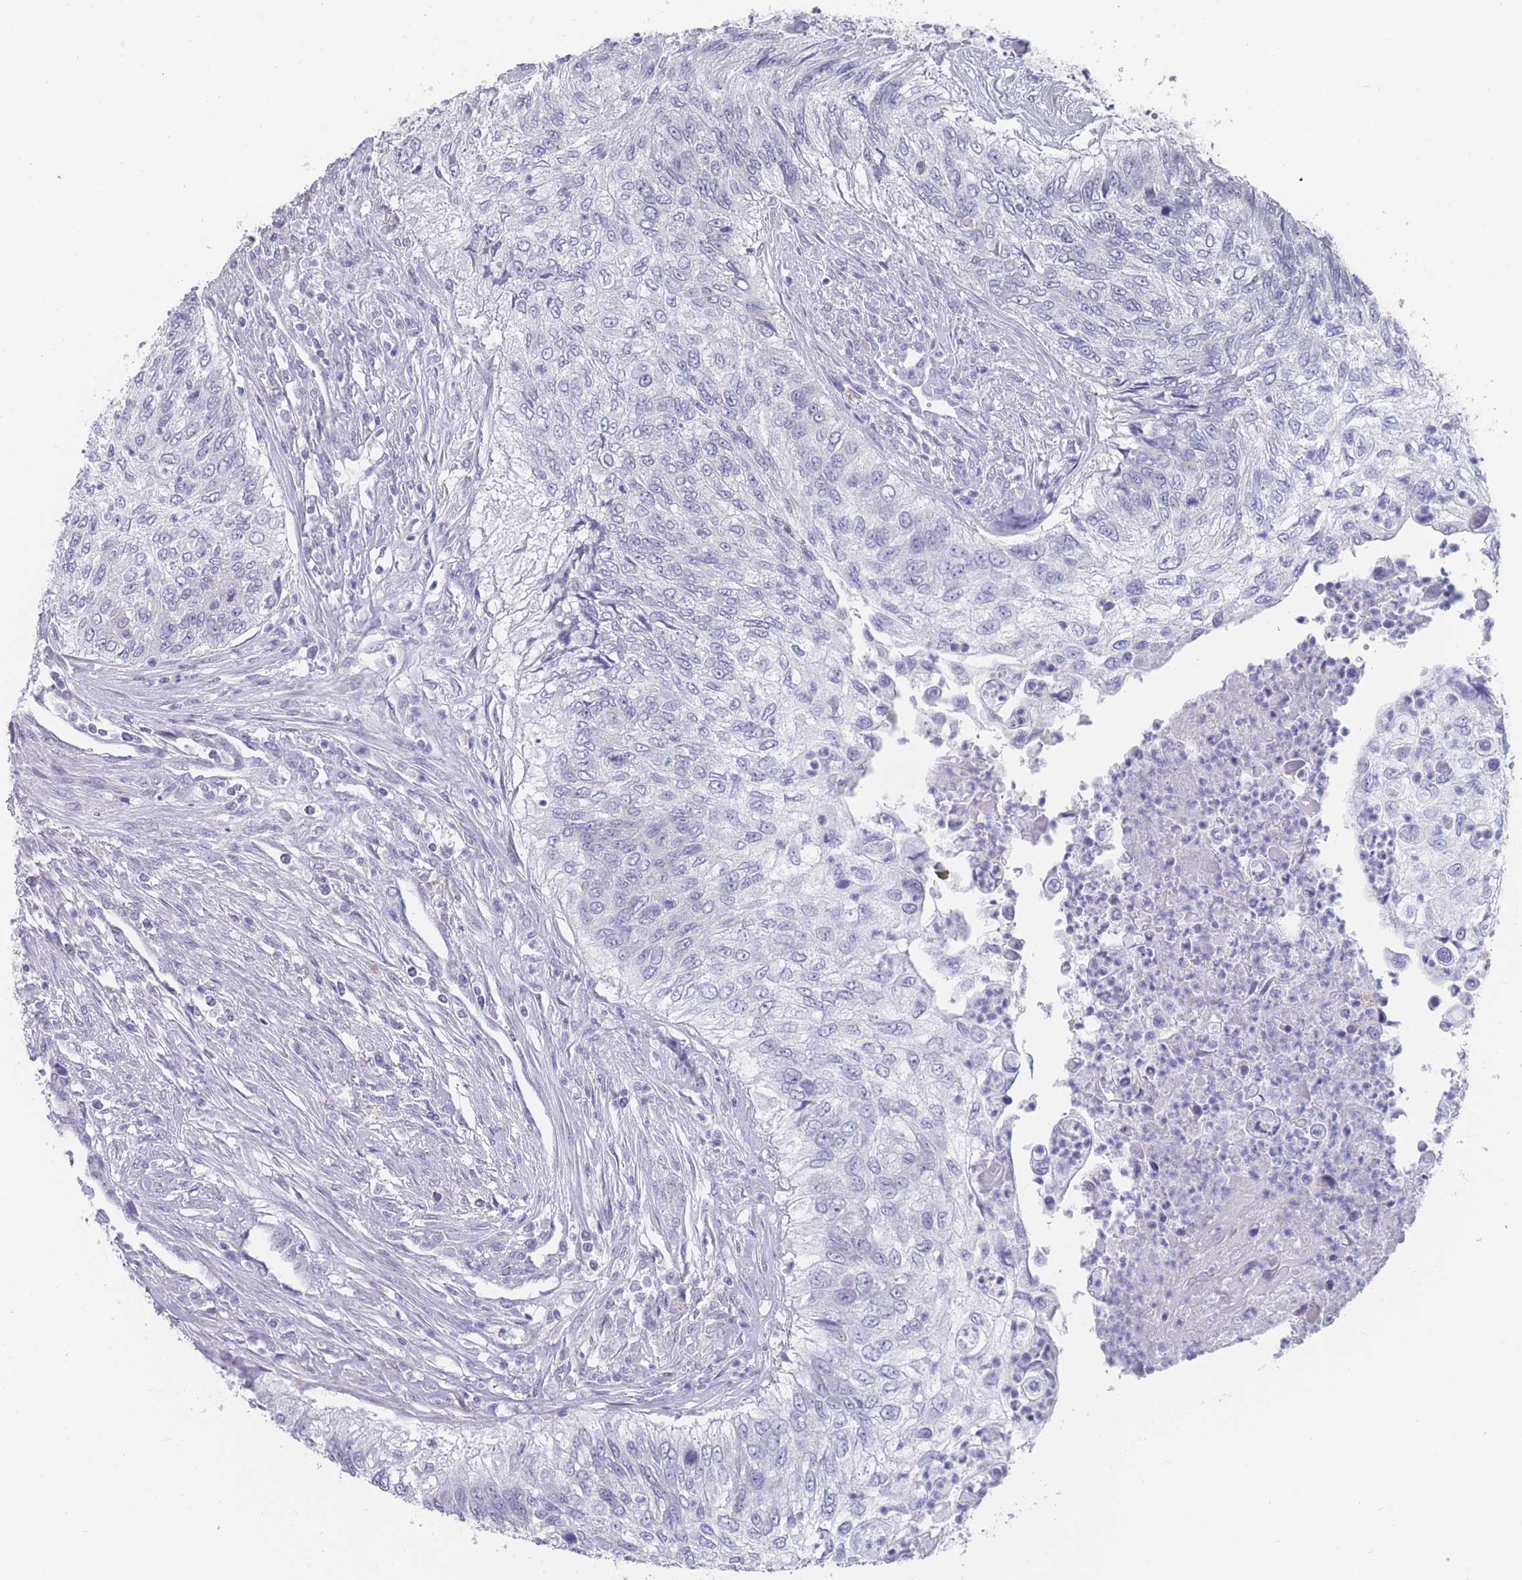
{"staining": {"intensity": "negative", "quantity": "none", "location": "none"}, "tissue": "urothelial cancer", "cell_type": "Tumor cells", "image_type": "cancer", "snomed": [{"axis": "morphology", "description": "Urothelial carcinoma, High grade"}, {"axis": "topography", "description": "Urinary bladder"}], "caption": "DAB immunohistochemical staining of urothelial cancer demonstrates no significant expression in tumor cells. (DAB immunohistochemistry (IHC), high magnification).", "gene": "CYP51A1", "patient": {"sex": "female", "age": 60}}